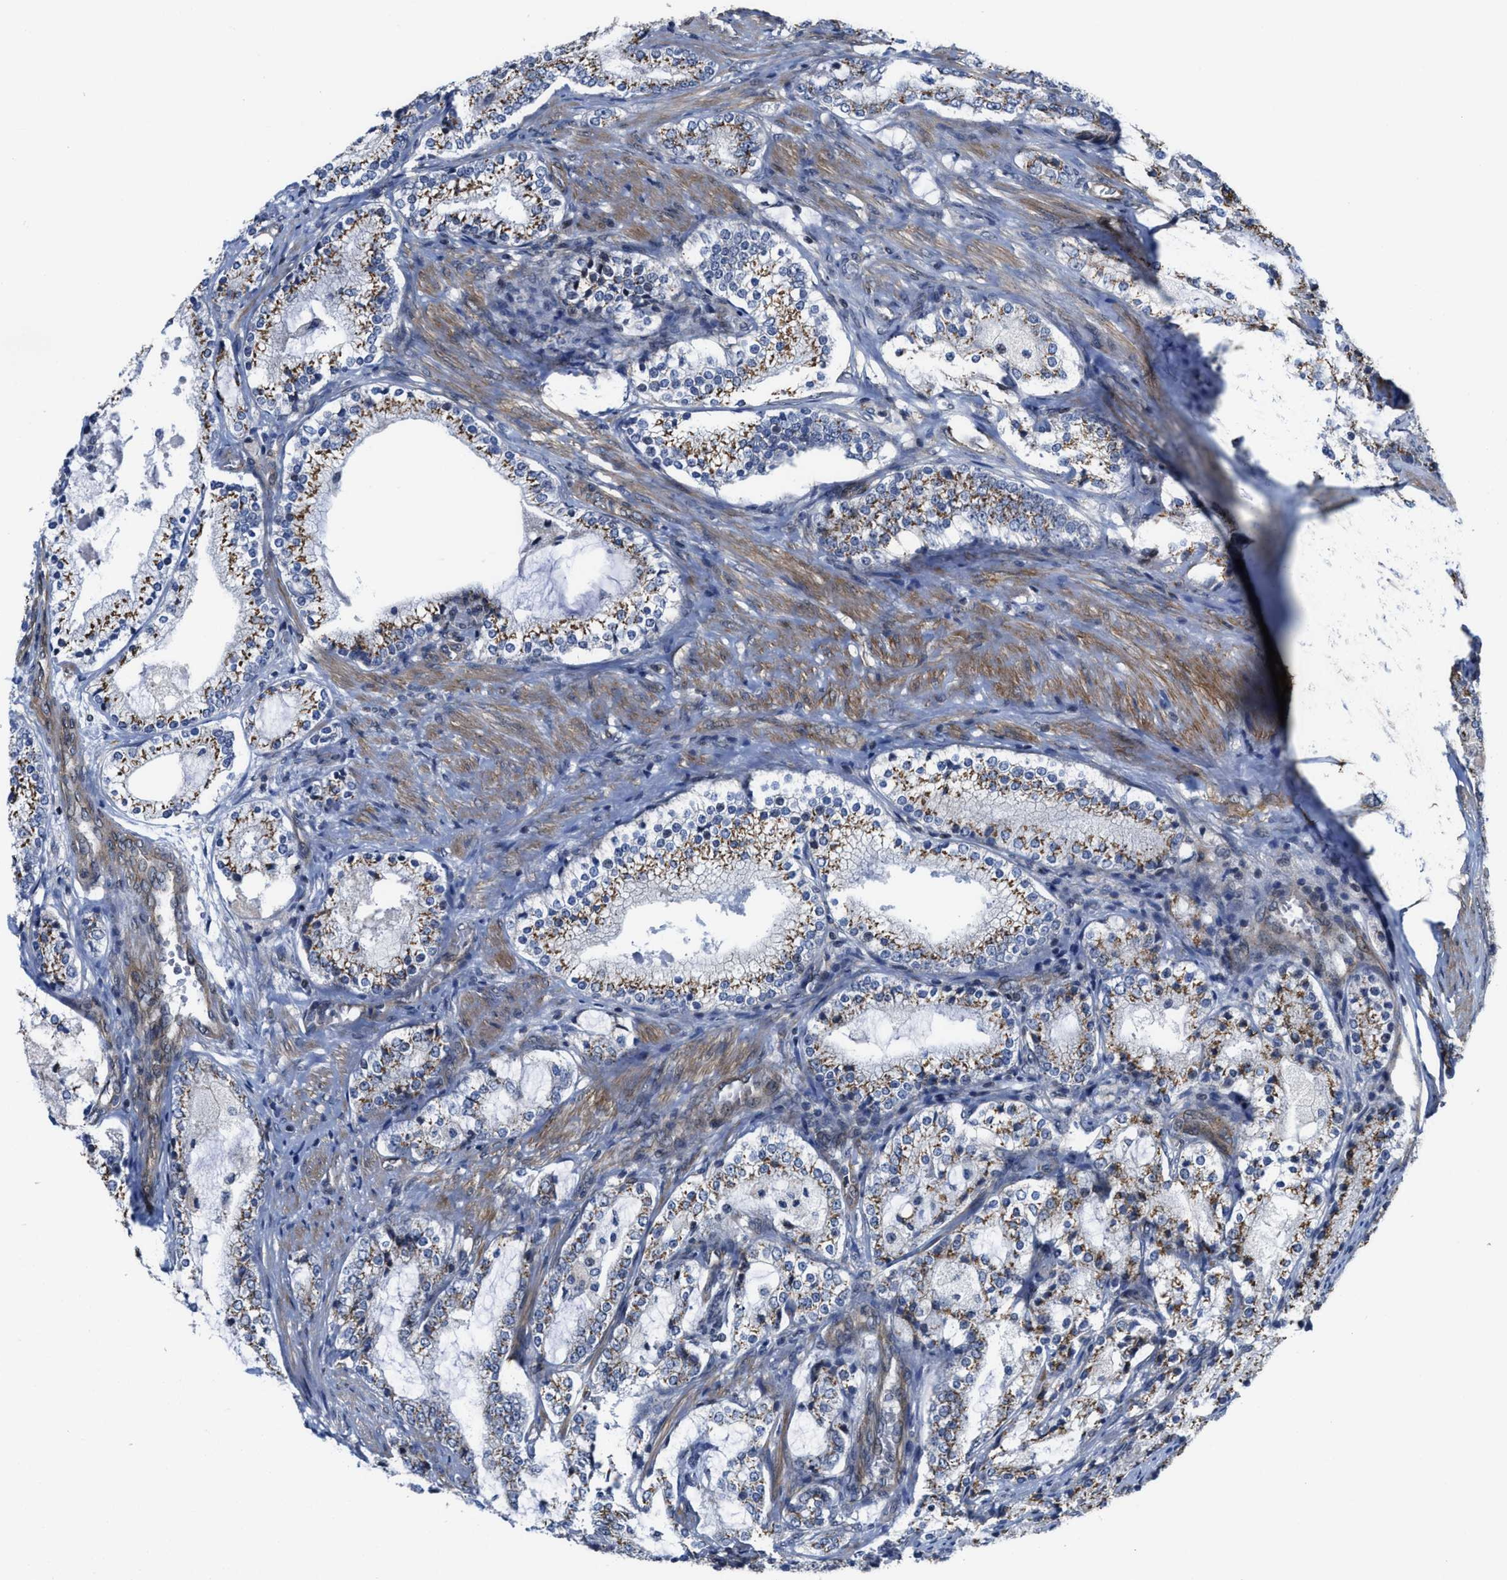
{"staining": {"intensity": "moderate", "quantity": ">75%", "location": "cytoplasmic/membranous"}, "tissue": "prostate cancer", "cell_type": "Tumor cells", "image_type": "cancer", "snomed": [{"axis": "morphology", "description": "Adenocarcinoma, High grade"}, {"axis": "topography", "description": "Prostate"}], "caption": "Protein expression analysis of human adenocarcinoma (high-grade) (prostate) reveals moderate cytoplasmic/membranous expression in approximately >75% of tumor cells.", "gene": "TGFB1I1", "patient": {"sex": "male", "age": 63}}